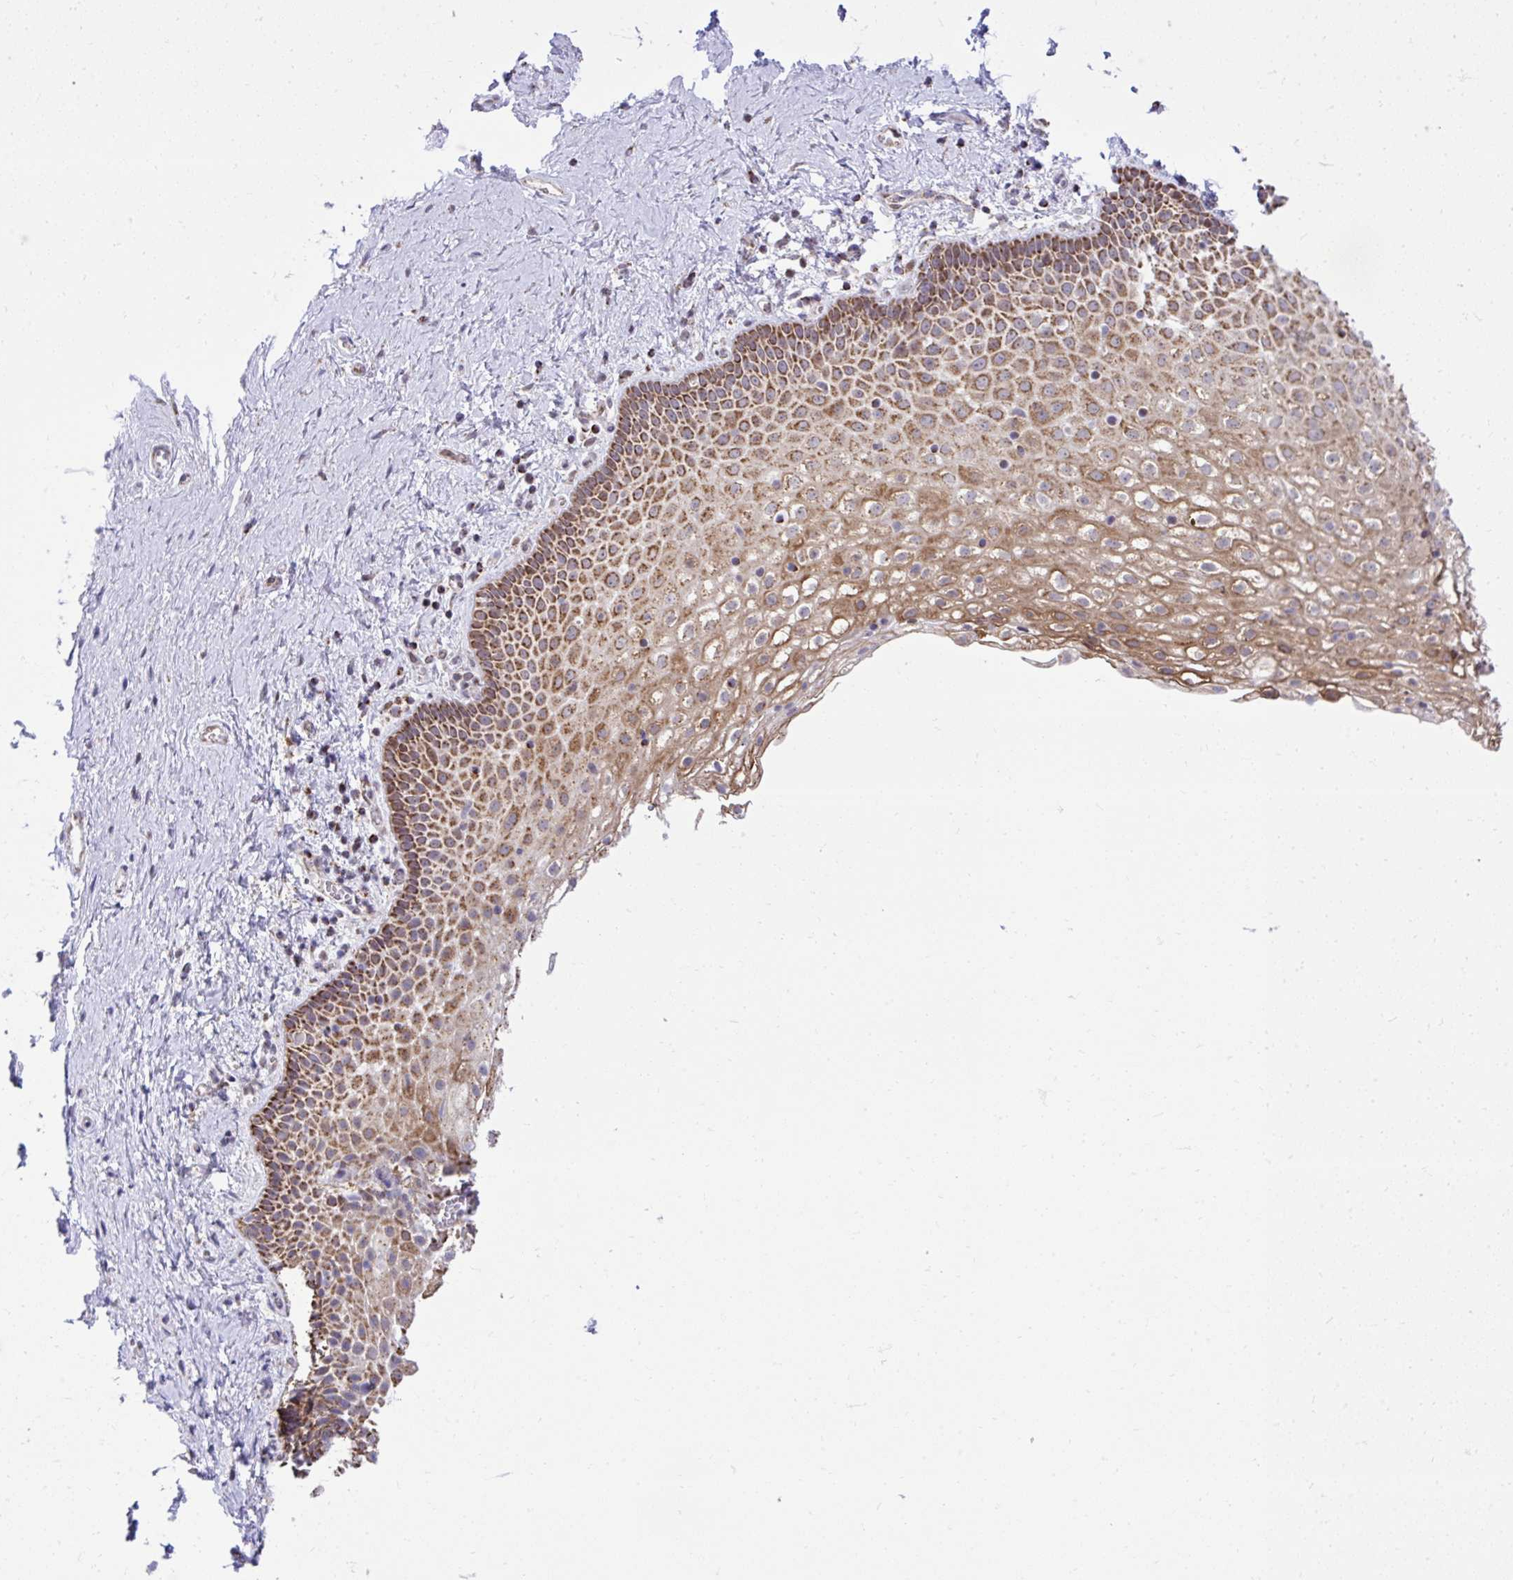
{"staining": {"intensity": "strong", "quantity": "25%-75%", "location": "cytoplasmic/membranous"}, "tissue": "vagina", "cell_type": "Squamous epithelial cells", "image_type": "normal", "snomed": [{"axis": "morphology", "description": "Normal tissue, NOS"}, {"axis": "topography", "description": "Vagina"}], "caption": "A brown stain labels strong cytoplasmic/membranous expression of a protein in squamous epithelial cells of unremarkable vagina. (IHC, brightfield microscopy, high magnification).", "gene": "ZNF362", "patient": {"sex": "female", "age": 61}}